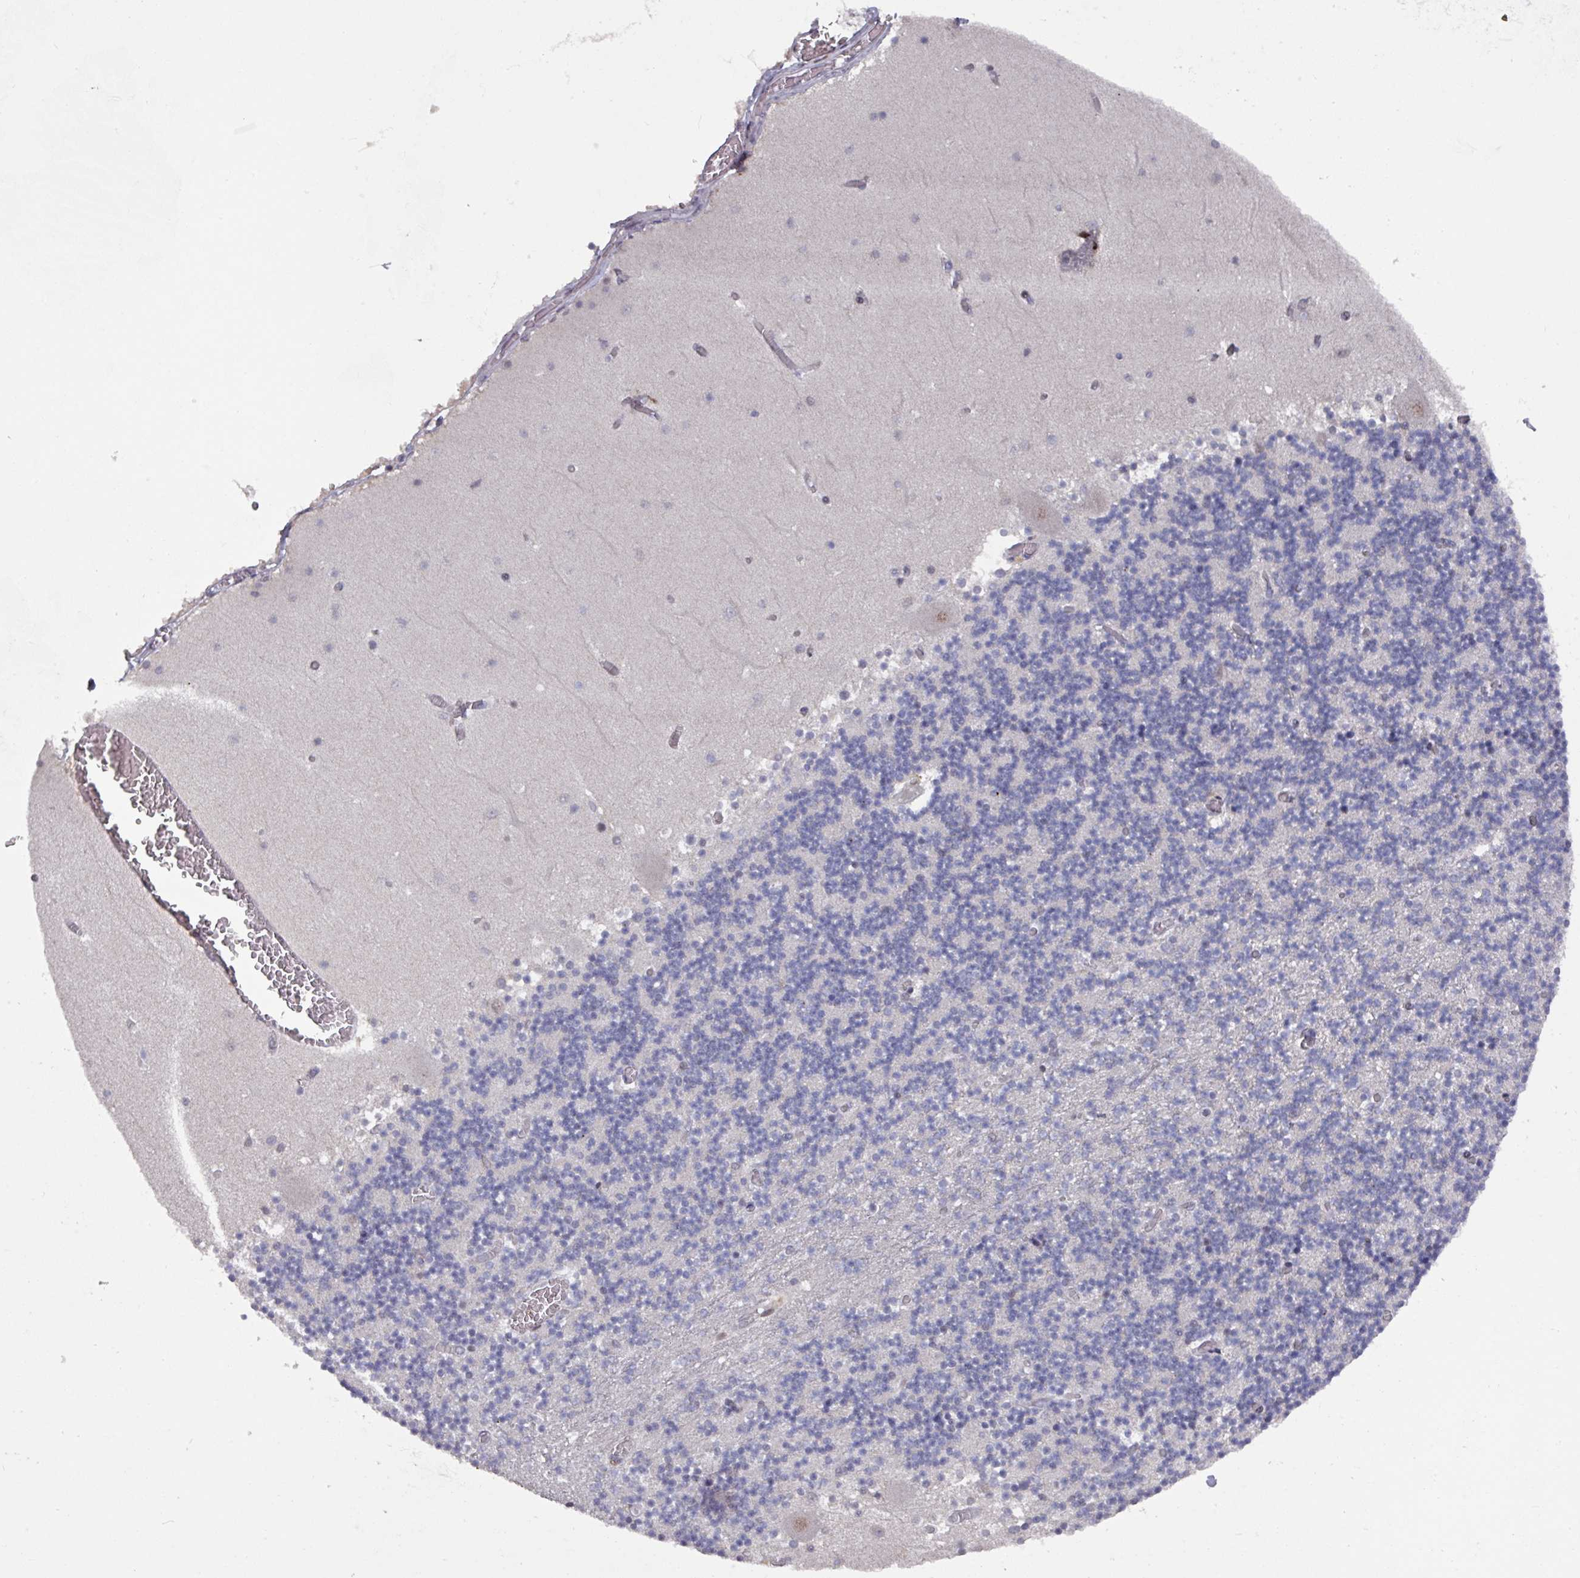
{"staining": {"intensity": "negative", "quantity": "none", "location": "none"}, "tissue": "cerebellum", "cell_type": "Cells in granular layer", "image_type": "normal", "snomed": [{"axis": "morphology", "description": "Normal tissue, NOS"}, {"axis": "topography", "description": "Cerebellum"}], "caption": "Human cerebellum stained for a protein using immunohistochemistry (IHC) shows no positivity in cells in granular layer.", "gene": "PRRX1", "patient": {"sex": "female", "age": 28}}